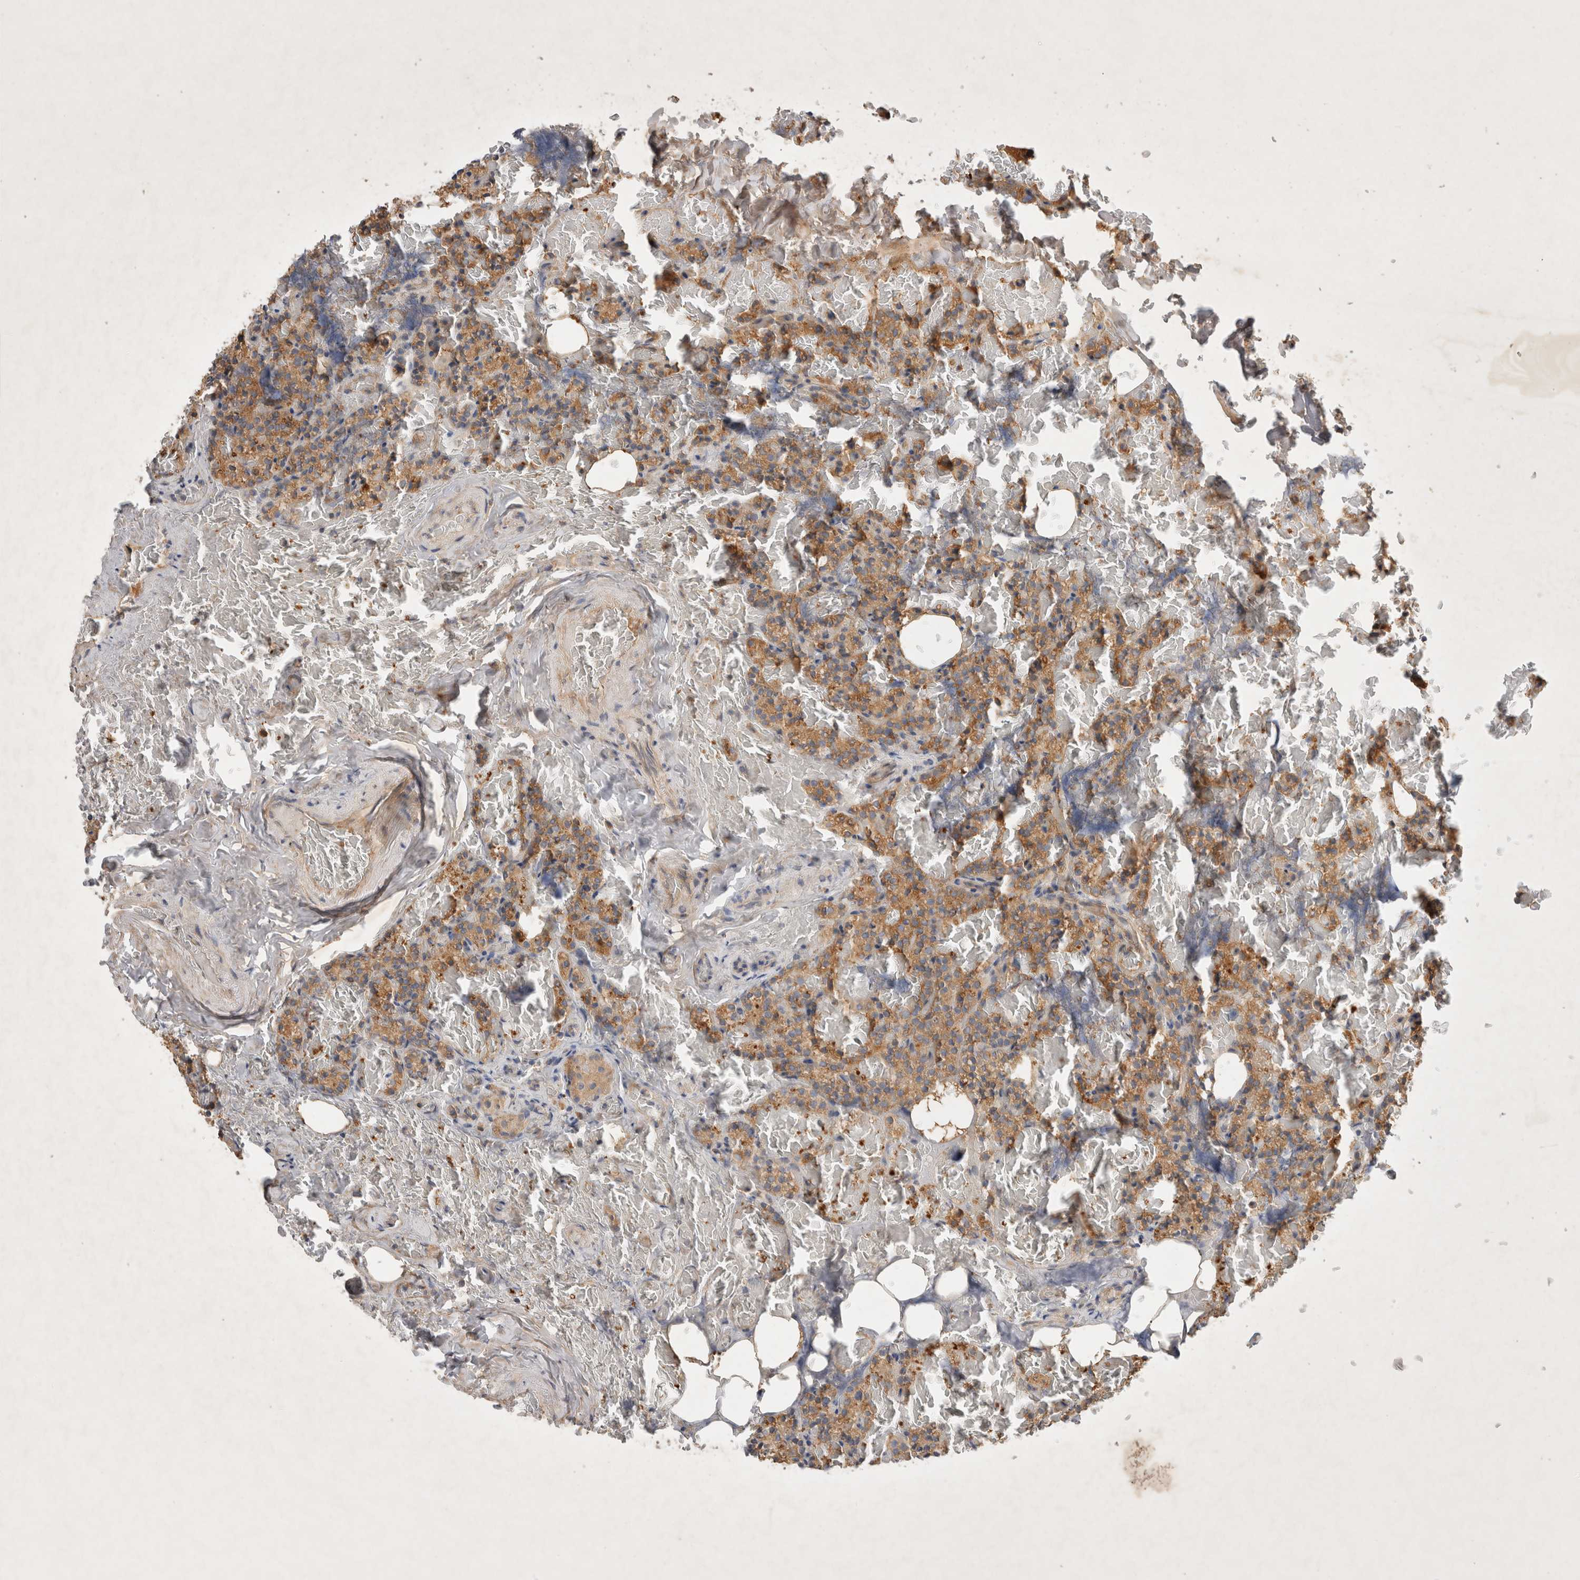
{"staining": {"intensity": "moderate", "quantity": ">75%", "location": "cytoplasmic/membranous"}, "tissue": "parathyroid gland", "cell_type": "Glandular cells", "image_type": "normal", "snomed": [{"axis": "morphology", "description": "Normal tissue, NOS"}, {"axis": "topography", "description": "Parathyroid gland"}], "caption": "DAB immunohistochemical staining of benign human parathyroid gland demonstrates moderate cytoplasmic/membranous protein staining in about >75% of glandular cells.", "gene": "YES1", "patient": {"sex": "female", "age": 78}}